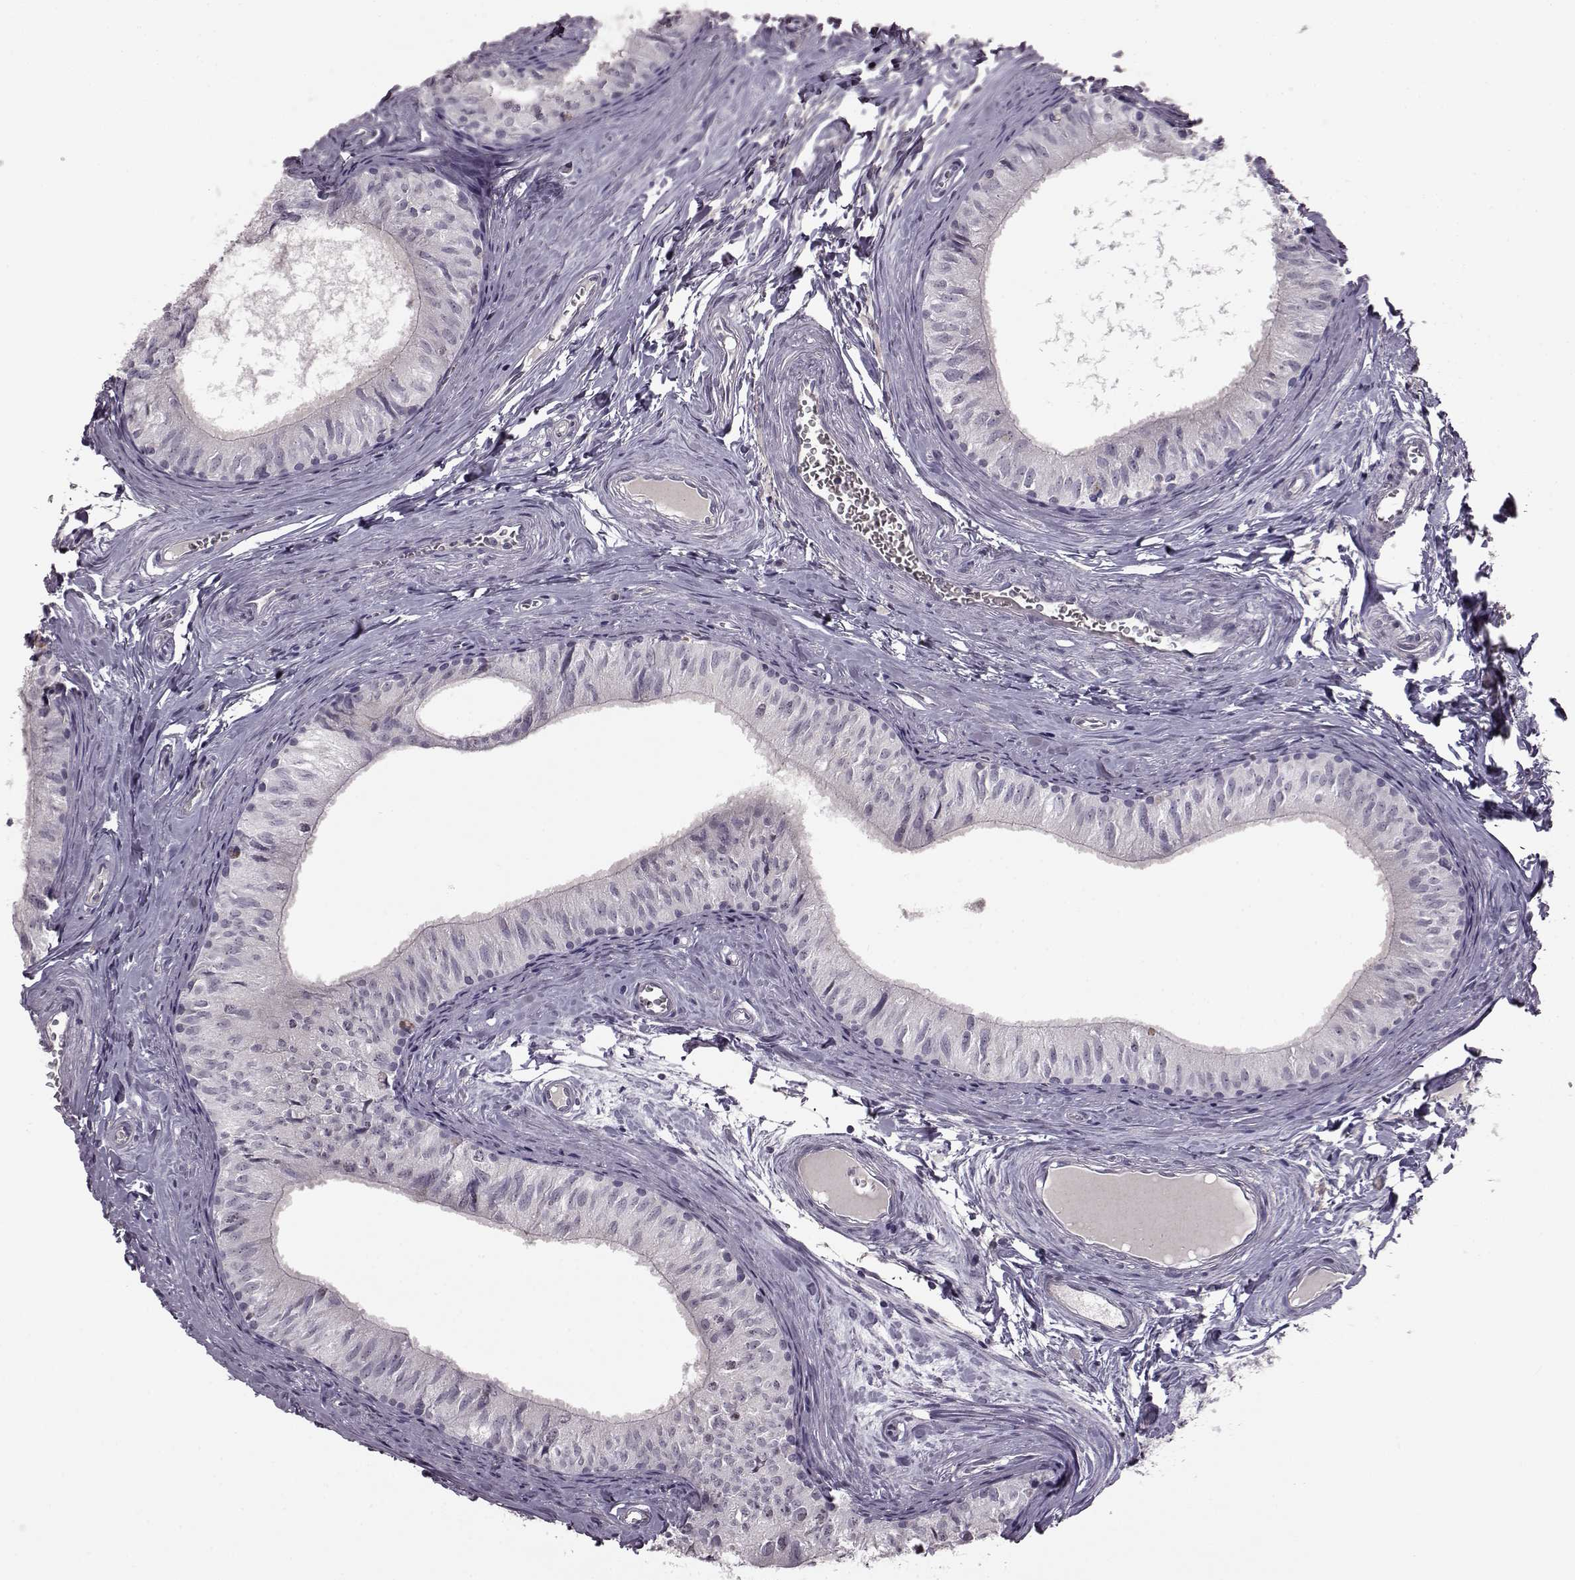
{"staining": {"intensity": "negative", "quantity": "none", "location": "none"}, "tissue": "epididymis", "cell_type": "Glandular cells", "image_type": "normal", "snomed": [{"axis": "morphology", "description": "Normal tissue, NOS"}, {"axis": "topography", "description": "Epididymis"}], "caption": "Human epididymis stained for a protein using immunohistochemistry (IHC) shows no staining in glandular cells.", "gene": "PROP1", "patient": {"sex": "male", "age": 52}}